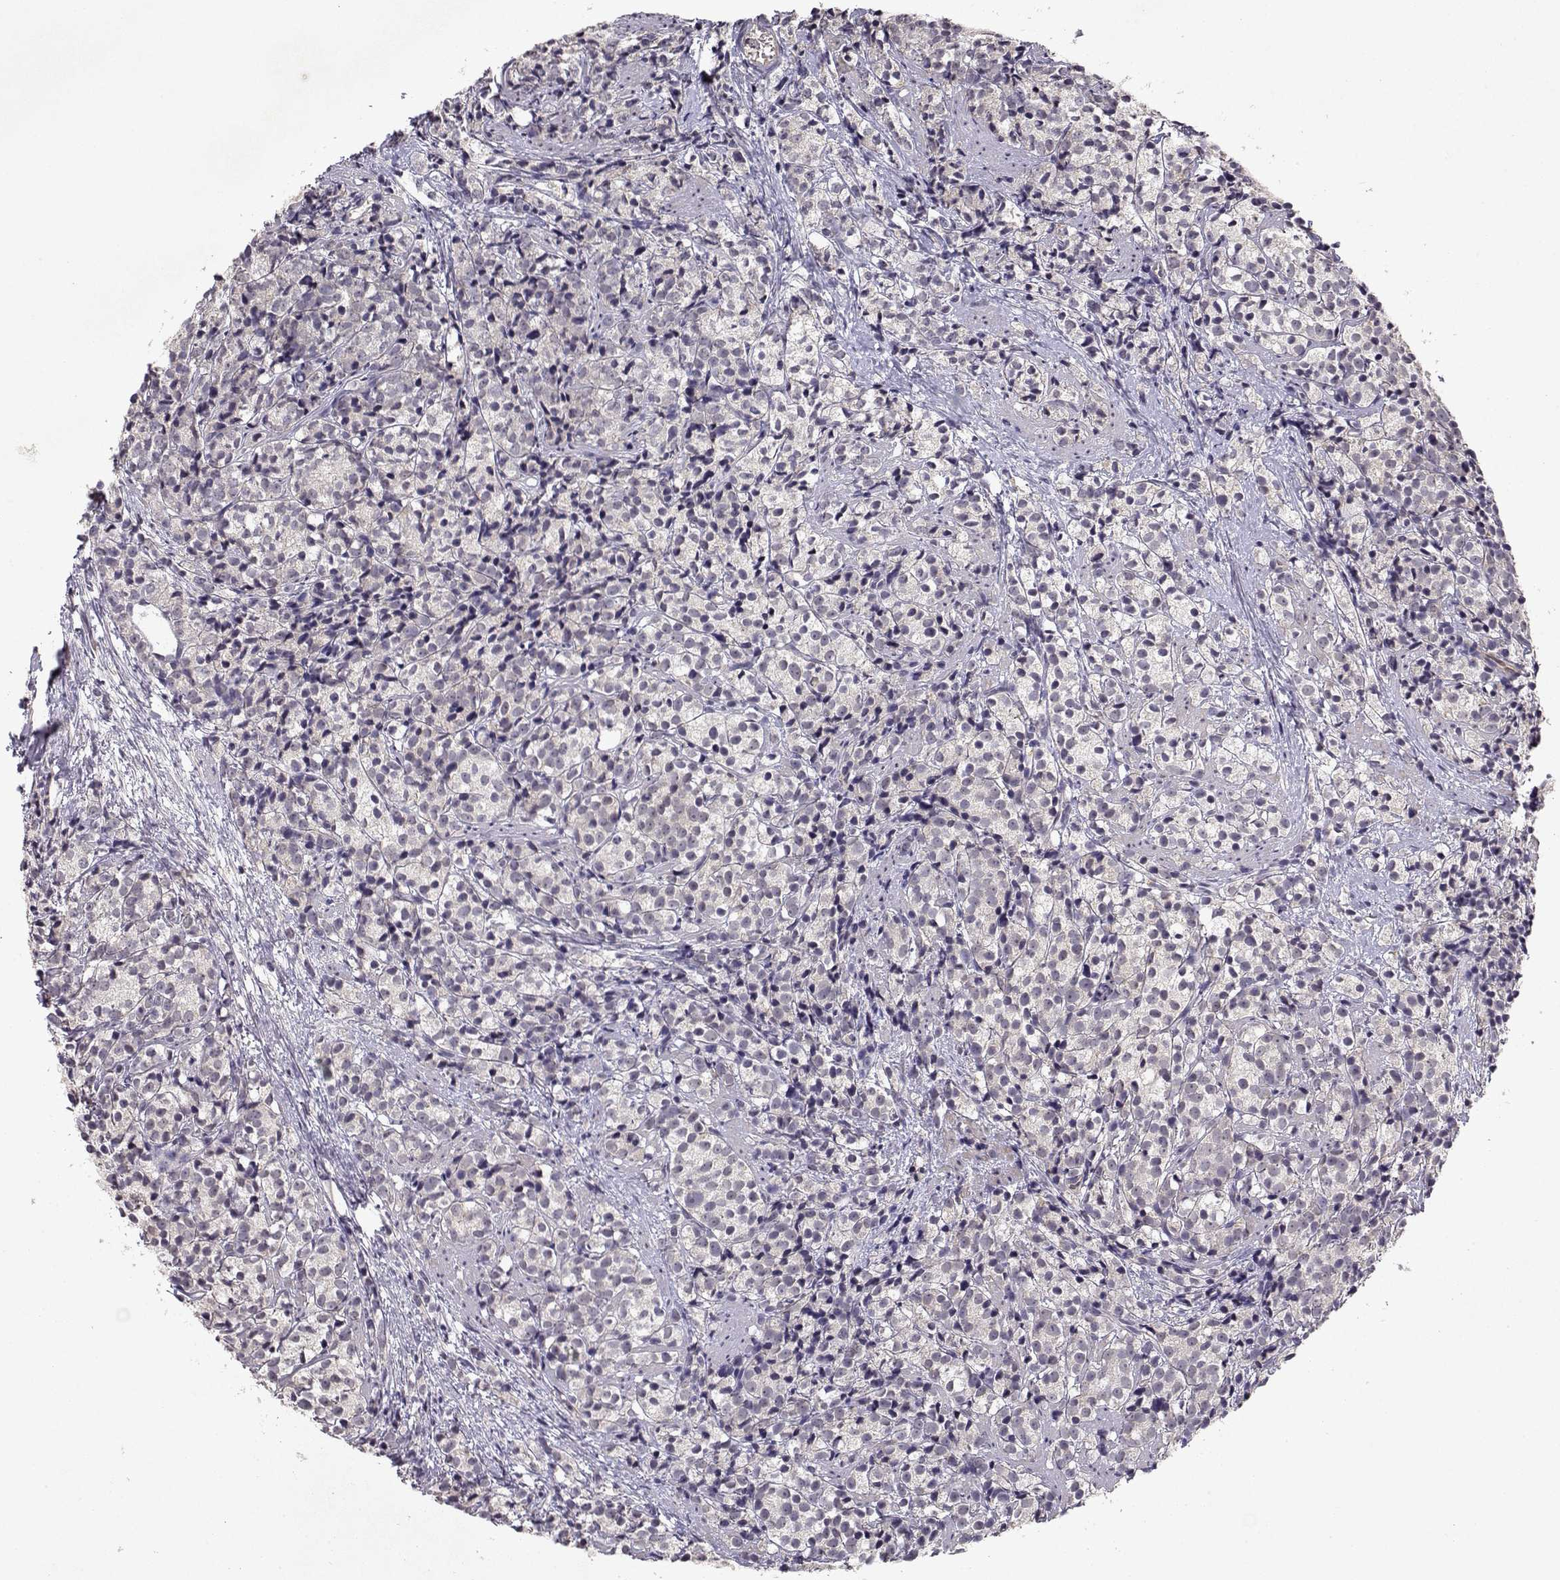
{"staining": {"intensity": "negative", "quantity": "none", "location": "none"}, "tissue": "prostate cancer", "cell_type": "Tumor cells", "image_type": "cancer", "snomed": [{"axis": "morphology", "description": "Adenocarcinoma, High grade"}, {"axis": "topography", "description": "Prostate"}], "caption": "High magnification brightfield microscopy of prostate cancer stained with DAB (brown) and counterstained with hematoxylin (blue): tumor cells show no significant expression. (DAB (3,3'-diaminobenzidine) IHC visualized using brightfield microscopy, high magnification).", "gene": "BMX", "patient": {"sex": "male", "age": 53}}